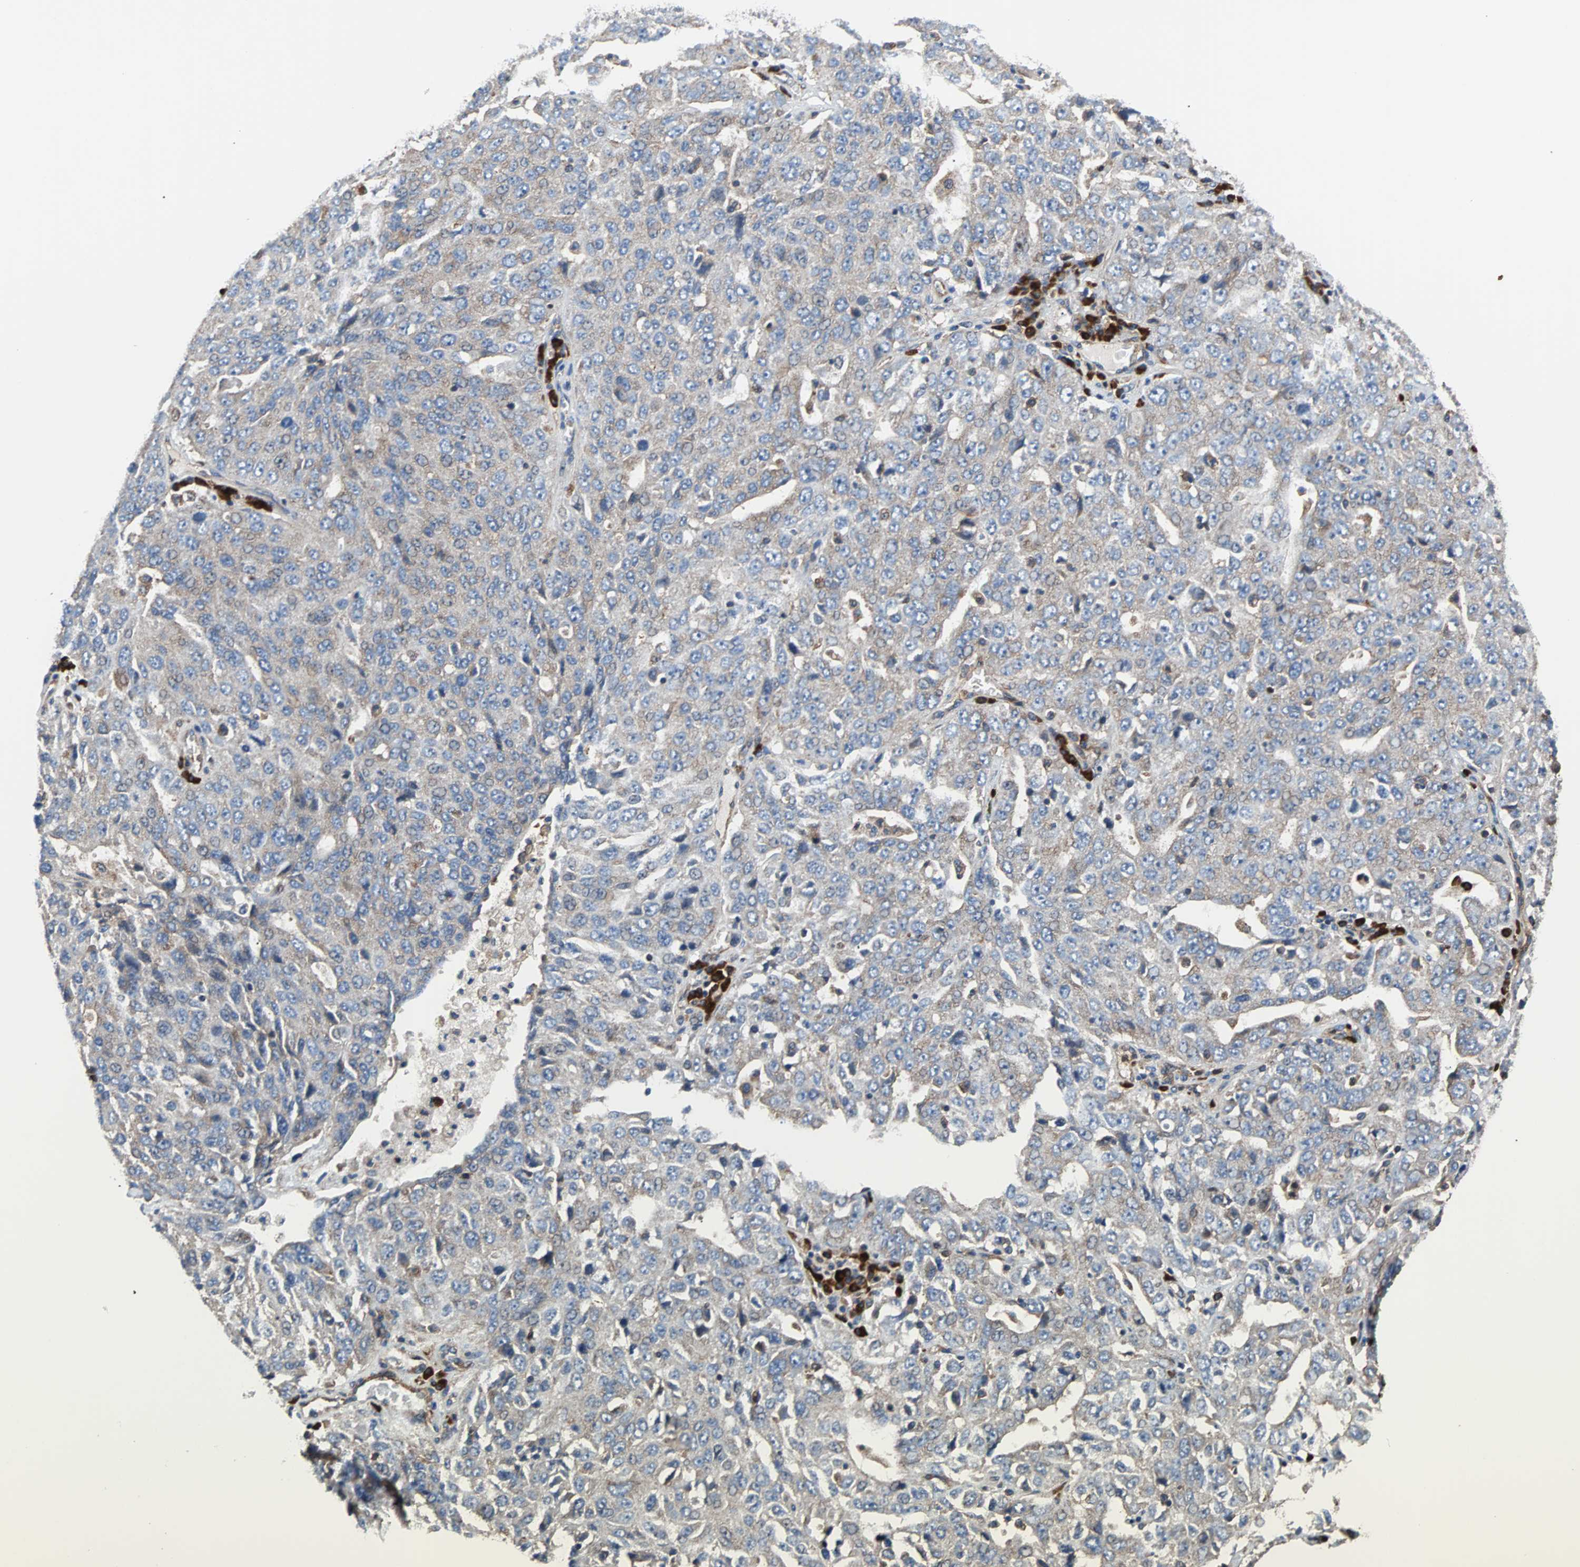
{"staining": {"intensity": "weak", "quantity": ">75%", "location": "cytoplasmic/membranous"}, "tissue": "ovarian cancer", "cell_type": "Tumor cells", "image_type": "cancer", "snomed": [{"axis": "morphology", "description": "Carcinoma, endometroid"}, {"axis": "topography", "description": "Ovary"}], "caption": "IHC (DAB (3,3'-diaminobenzidine)) staining of human ovarian endometroid carcinoma reveals weak cytoplasmic/membranous protein expression in approximately >75% of tumor cells. (Stains: DAB in brown, nuclei in blue, Microscopy: brightfield microscopy at high magnification).", "gene": "PLCG2", "patient": {"sex": "female", "age": 62}}